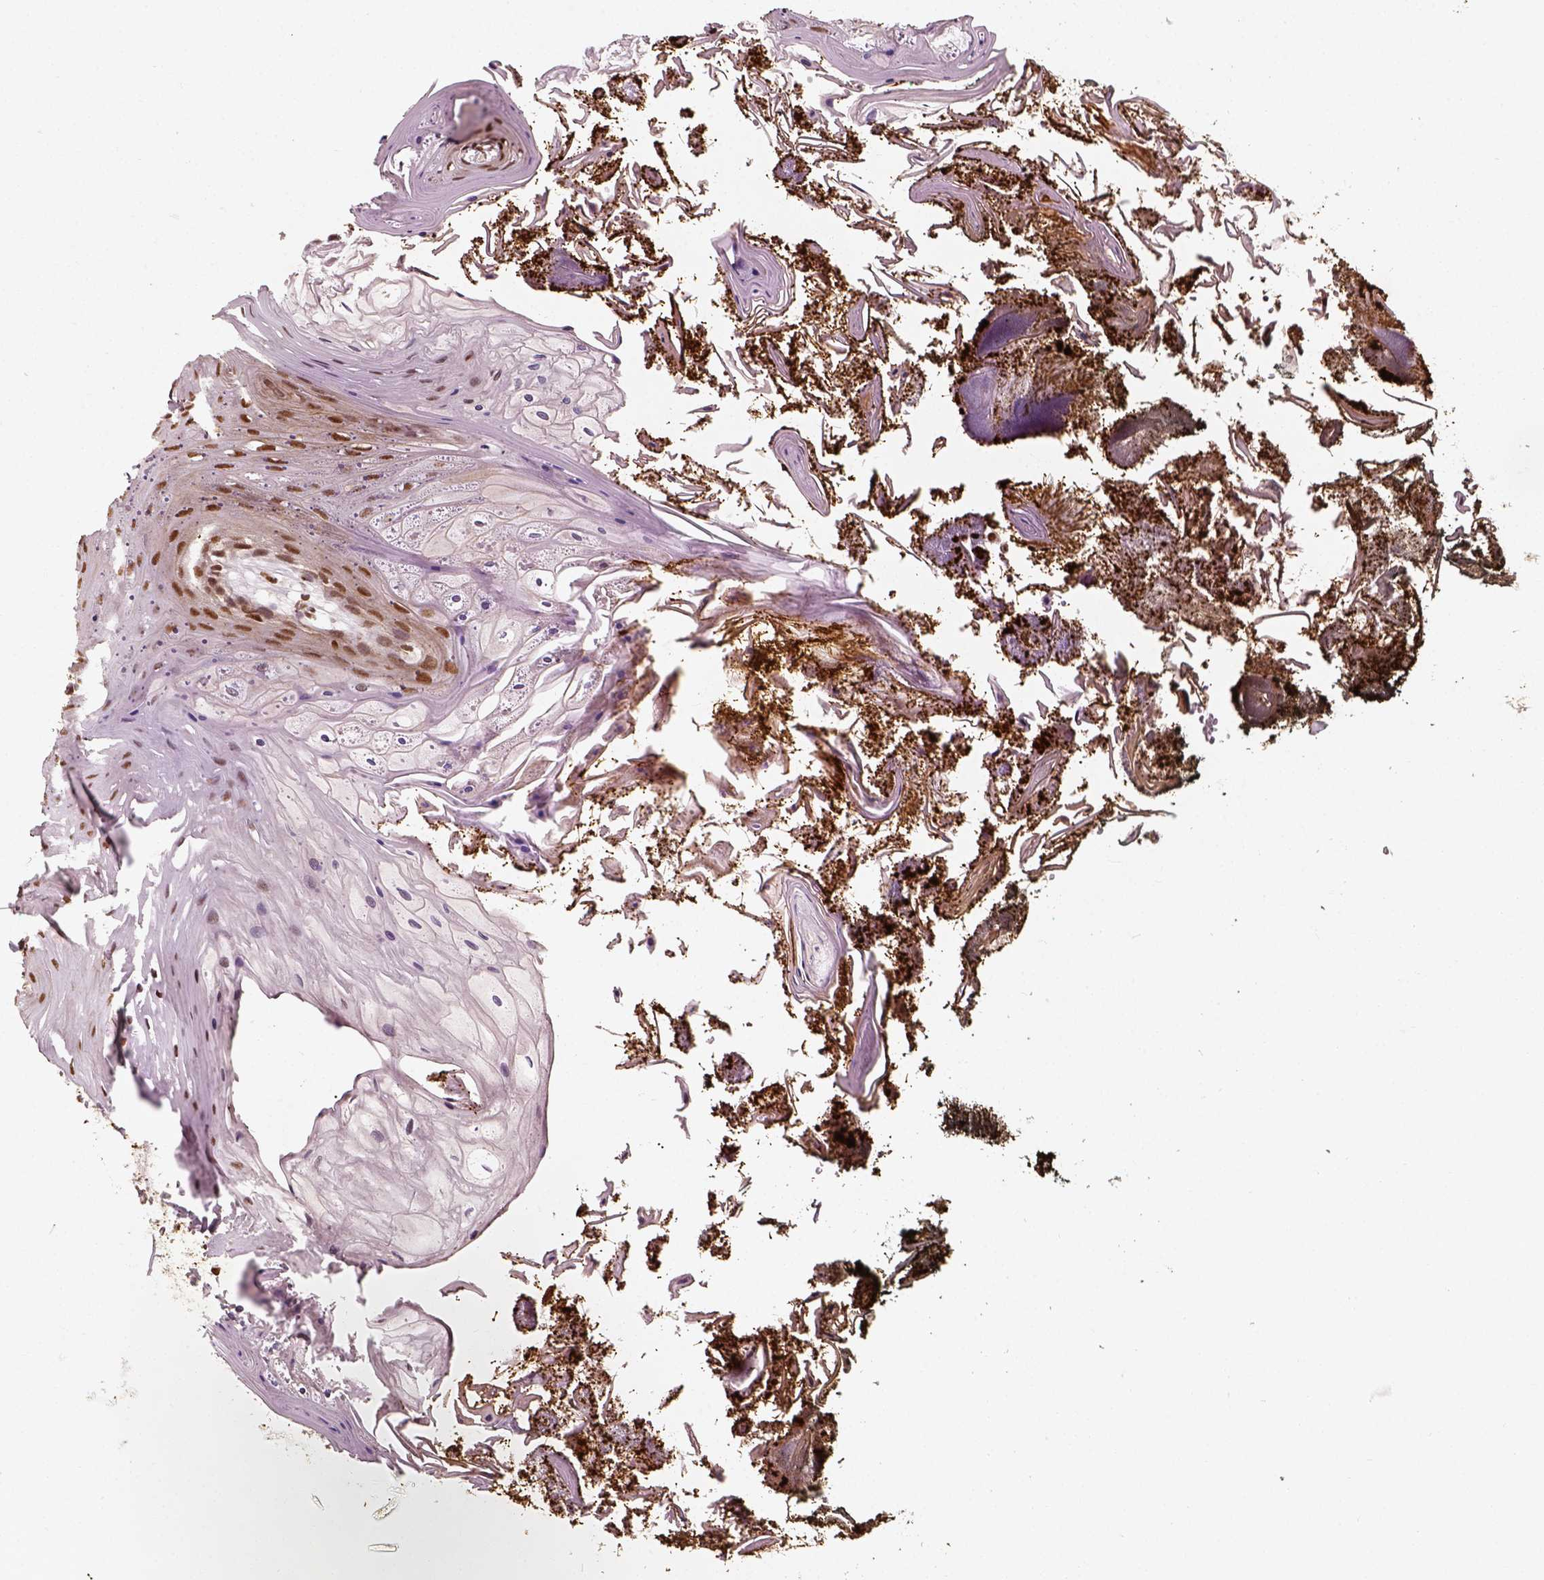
{"staining": {"intensity": "moderate", "quantity": ">75%", "location": "nuclear"}, "tissue": "oral mucosa", "cell_type": "Squamous epithelial cells", "image_type": "normal", "snomed": [{"axis": "morphology", "description": "Normal tissue, NOS"}, {"axis": "topography", "description": "Oral tissue"}], "caption": "Approximately >75% of squamous epithelial cells in normal human oral mucosa exhibit moderate nuclear protein expression as visualized by brown immunohistochemical staining.", "gene": "NACC1", "patient": {"sex": "male", "age": 9}}